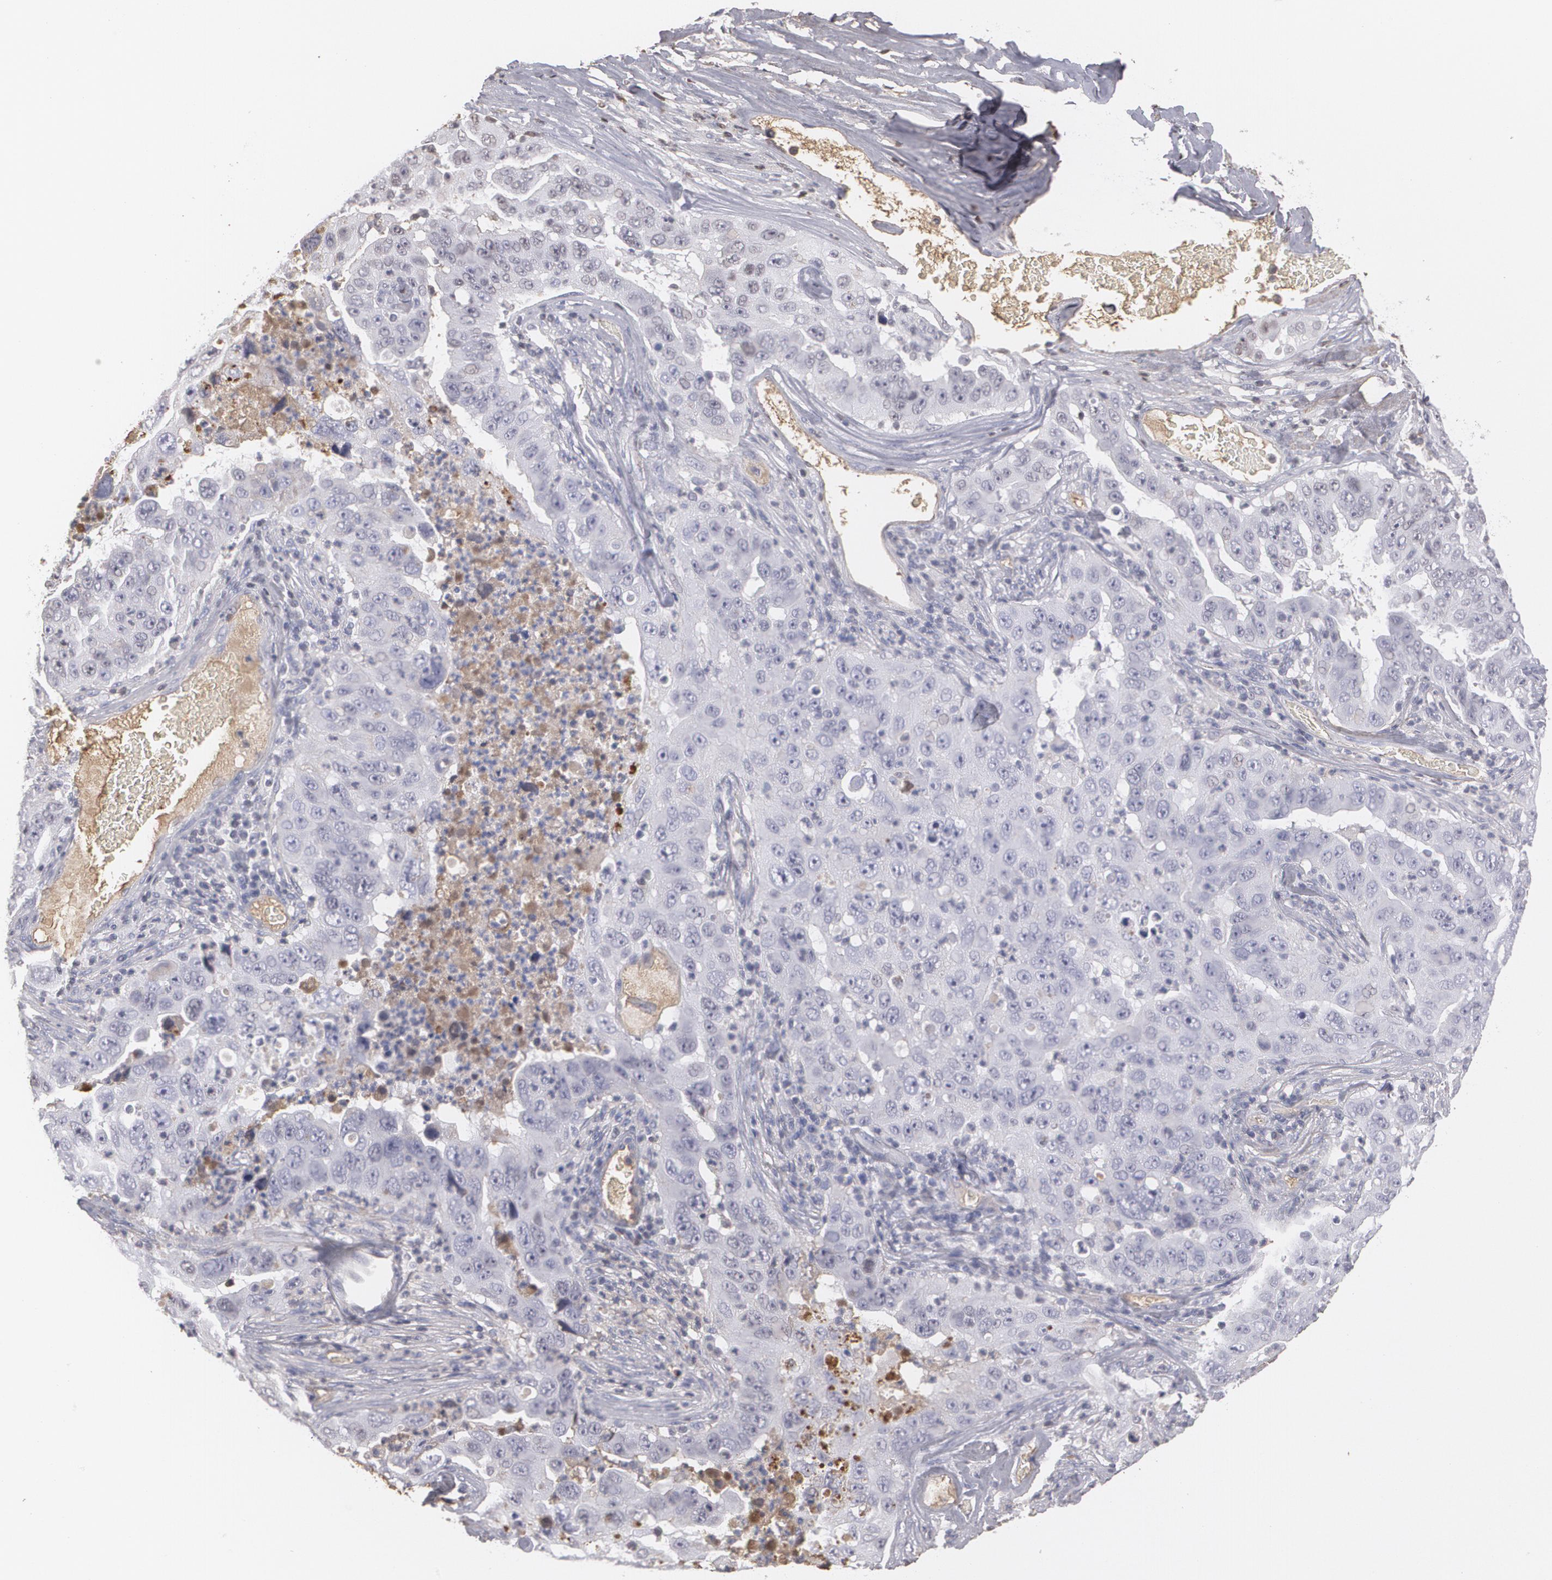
{"staining": {"intensity": "negative", "quantity": "none", "location": "none"}, "tissue": "lung cancer", "cell_type": "Tumor cells", "image_type": "cancer", "snomed": [{"axis": "morphology", "description": "Squamous cell carcinoma, NOS"}, {"axis": "topography", "description": "Lung"}], "caption": "This is a image of immunohistochemistry (IHC) staining of lung cancer (squamous cell carcinoma), which shows no positivity in tumor cells.", "gene": "SERPINA1", "patient": {"sex": "male", "age": 64}}